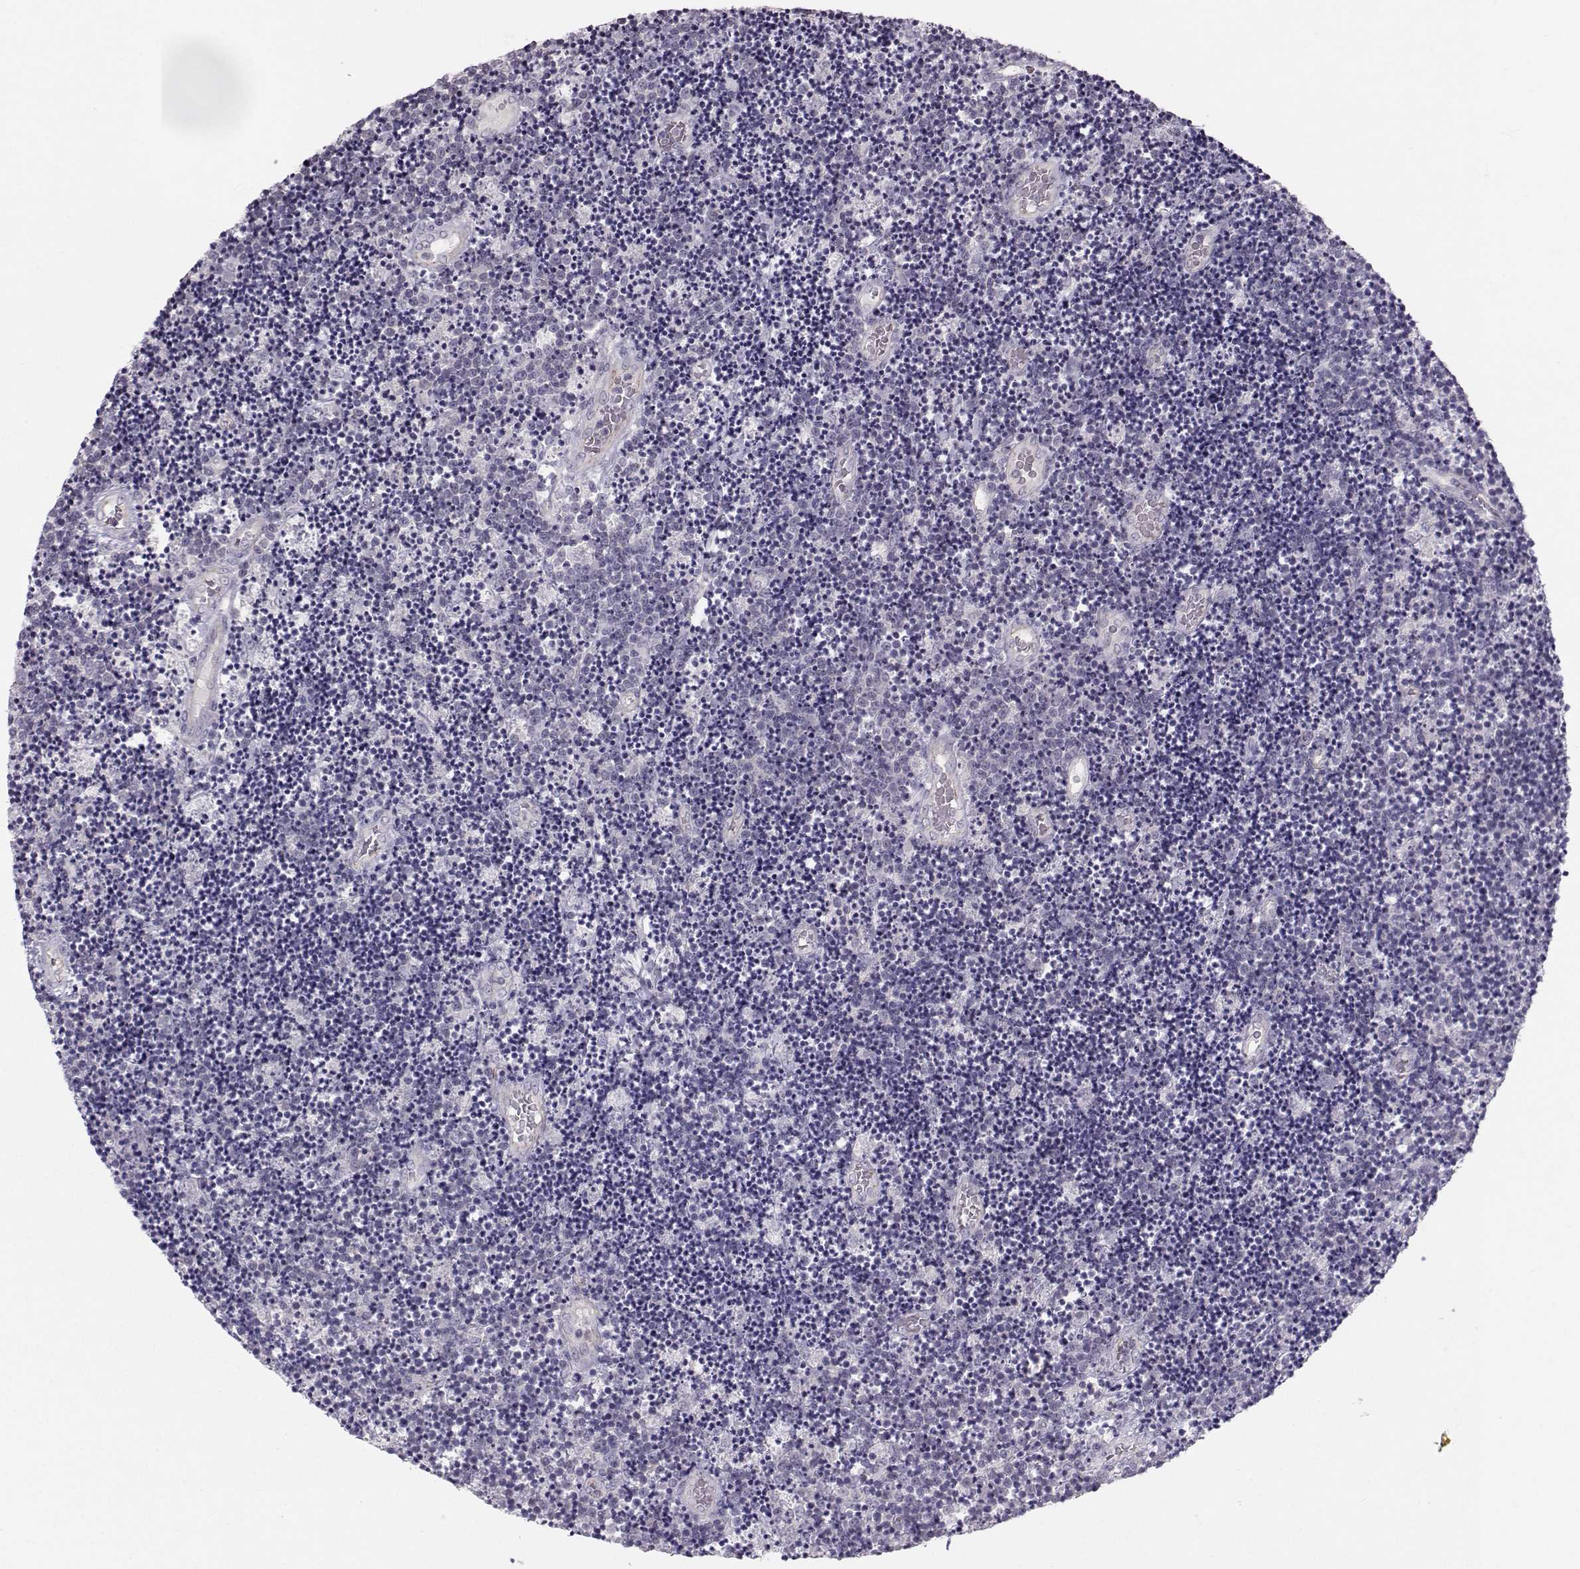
{"staining": {"intensity": "negative", "quantity": "none", "location": "none"}, "tissue": "lymphoma", "cell_type": "Tumor cells", "image_type": "cancer", "snomed": [{"axis": "morphology", "description": "Malignant lymphoma, non-Hodgkin's type, Low grade"}, {"axis": "topography", "description": "Brain"}], "caption": "High power microscopy image of an immunohistochemistry photomicrograph of low-grade malignant lymphoma, non-Hodgkin's type, revealing no significant positivity in tumor cells.", "gene": "MAST1", "patient": {"sex": "female", "age": 66}}